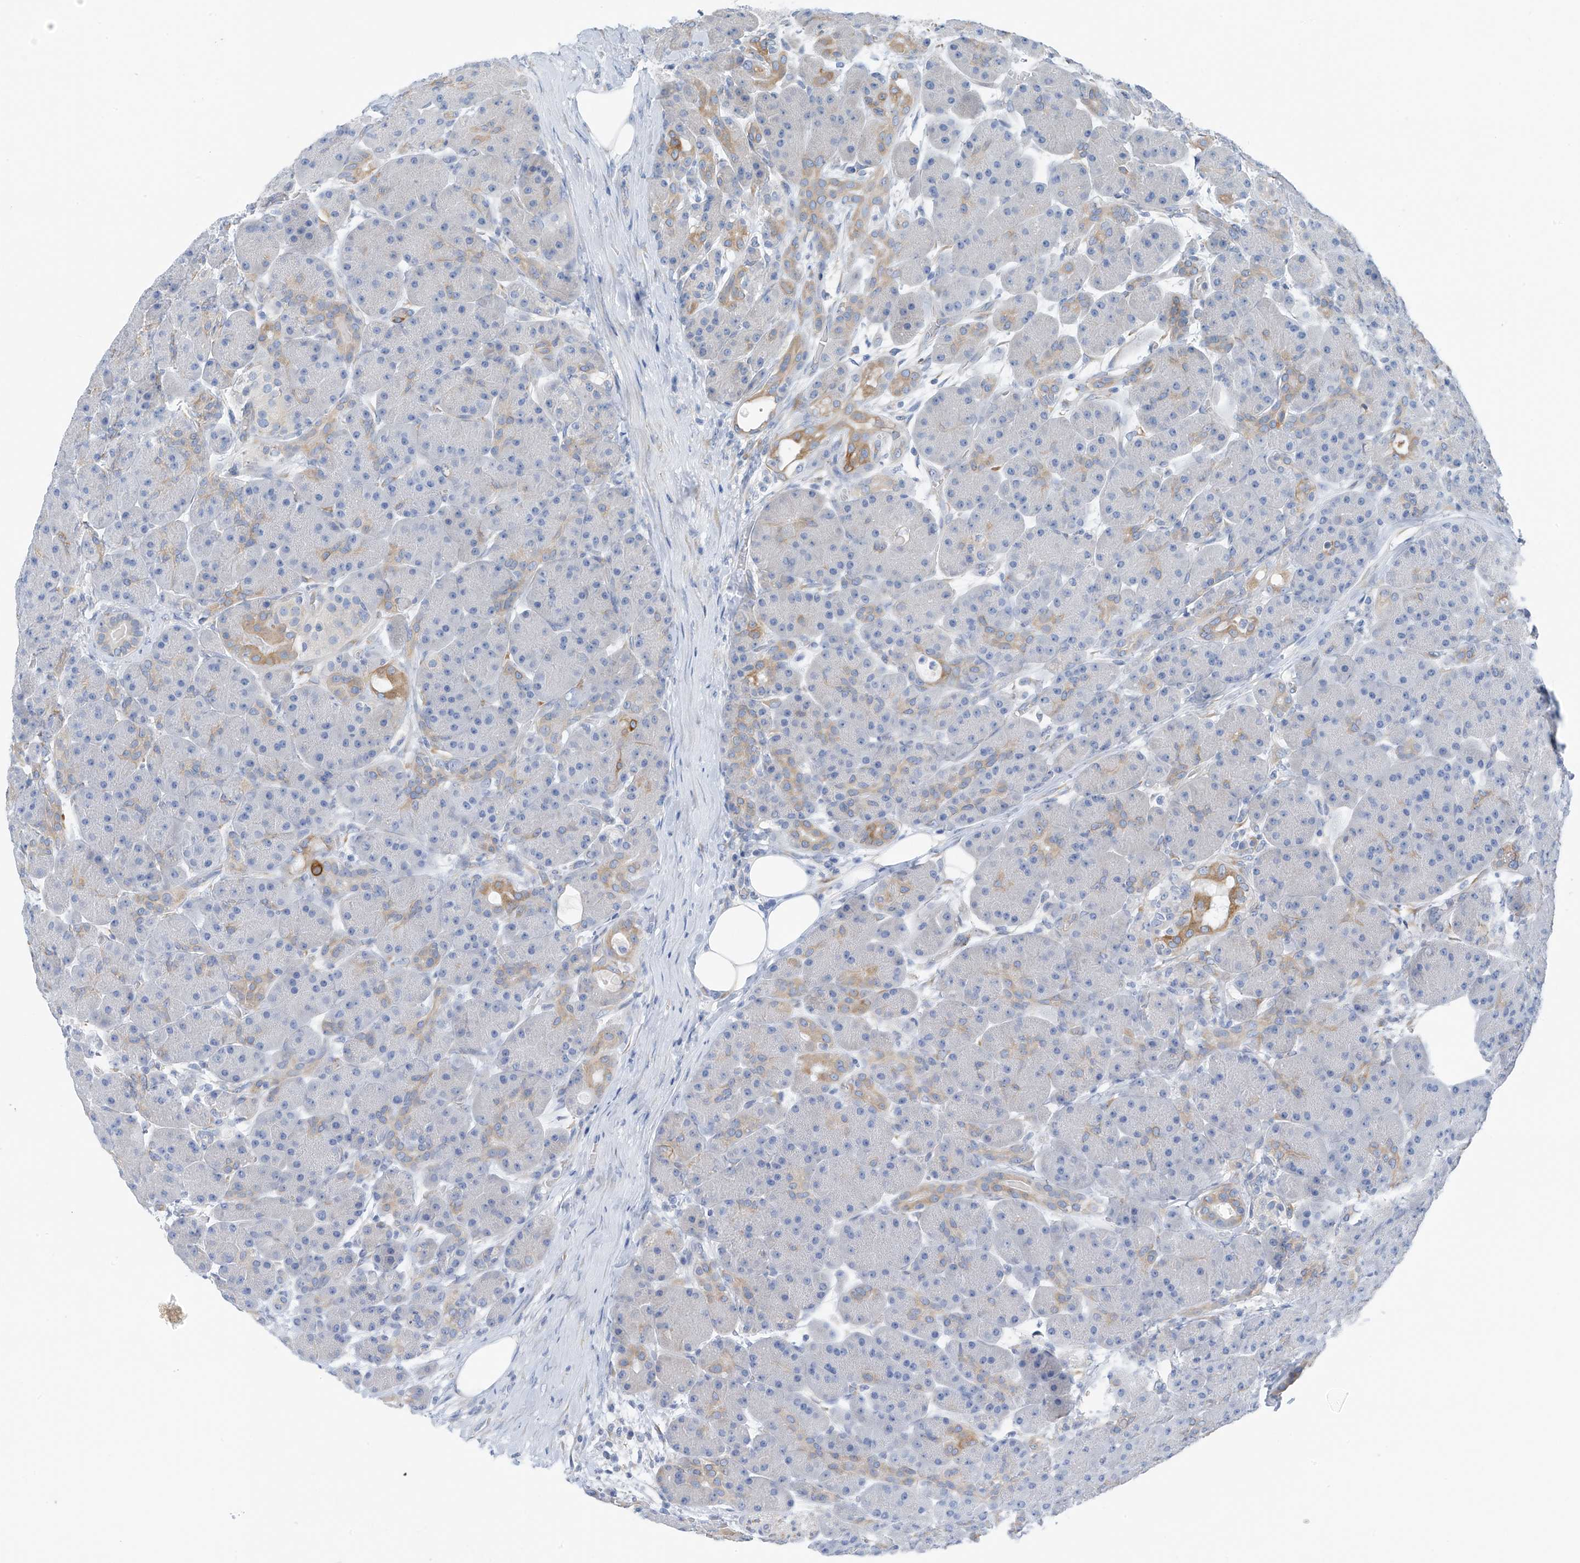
{"staining": {"intensity": "moderate", "quantity": "<25%", "location": "cytoplasmic/membranous"}, "tissue": "pancreas", "cell_type": "Exocrine glandular cells", "image_type": "normal", "snomed": [{"axis": "morphology", "description": "Normal tissue, NOS"}, {"axis": "topography", "description": "Pancreas"}], "caption": "Immunohistochemical staining of benign human pancreas reveals low levels of moderate cytoplasmic/membranous staining in approximately <25% of exocrine glandular cells.", "gene": "RCN2", "patient": {"sex": "male", "age": 63}}